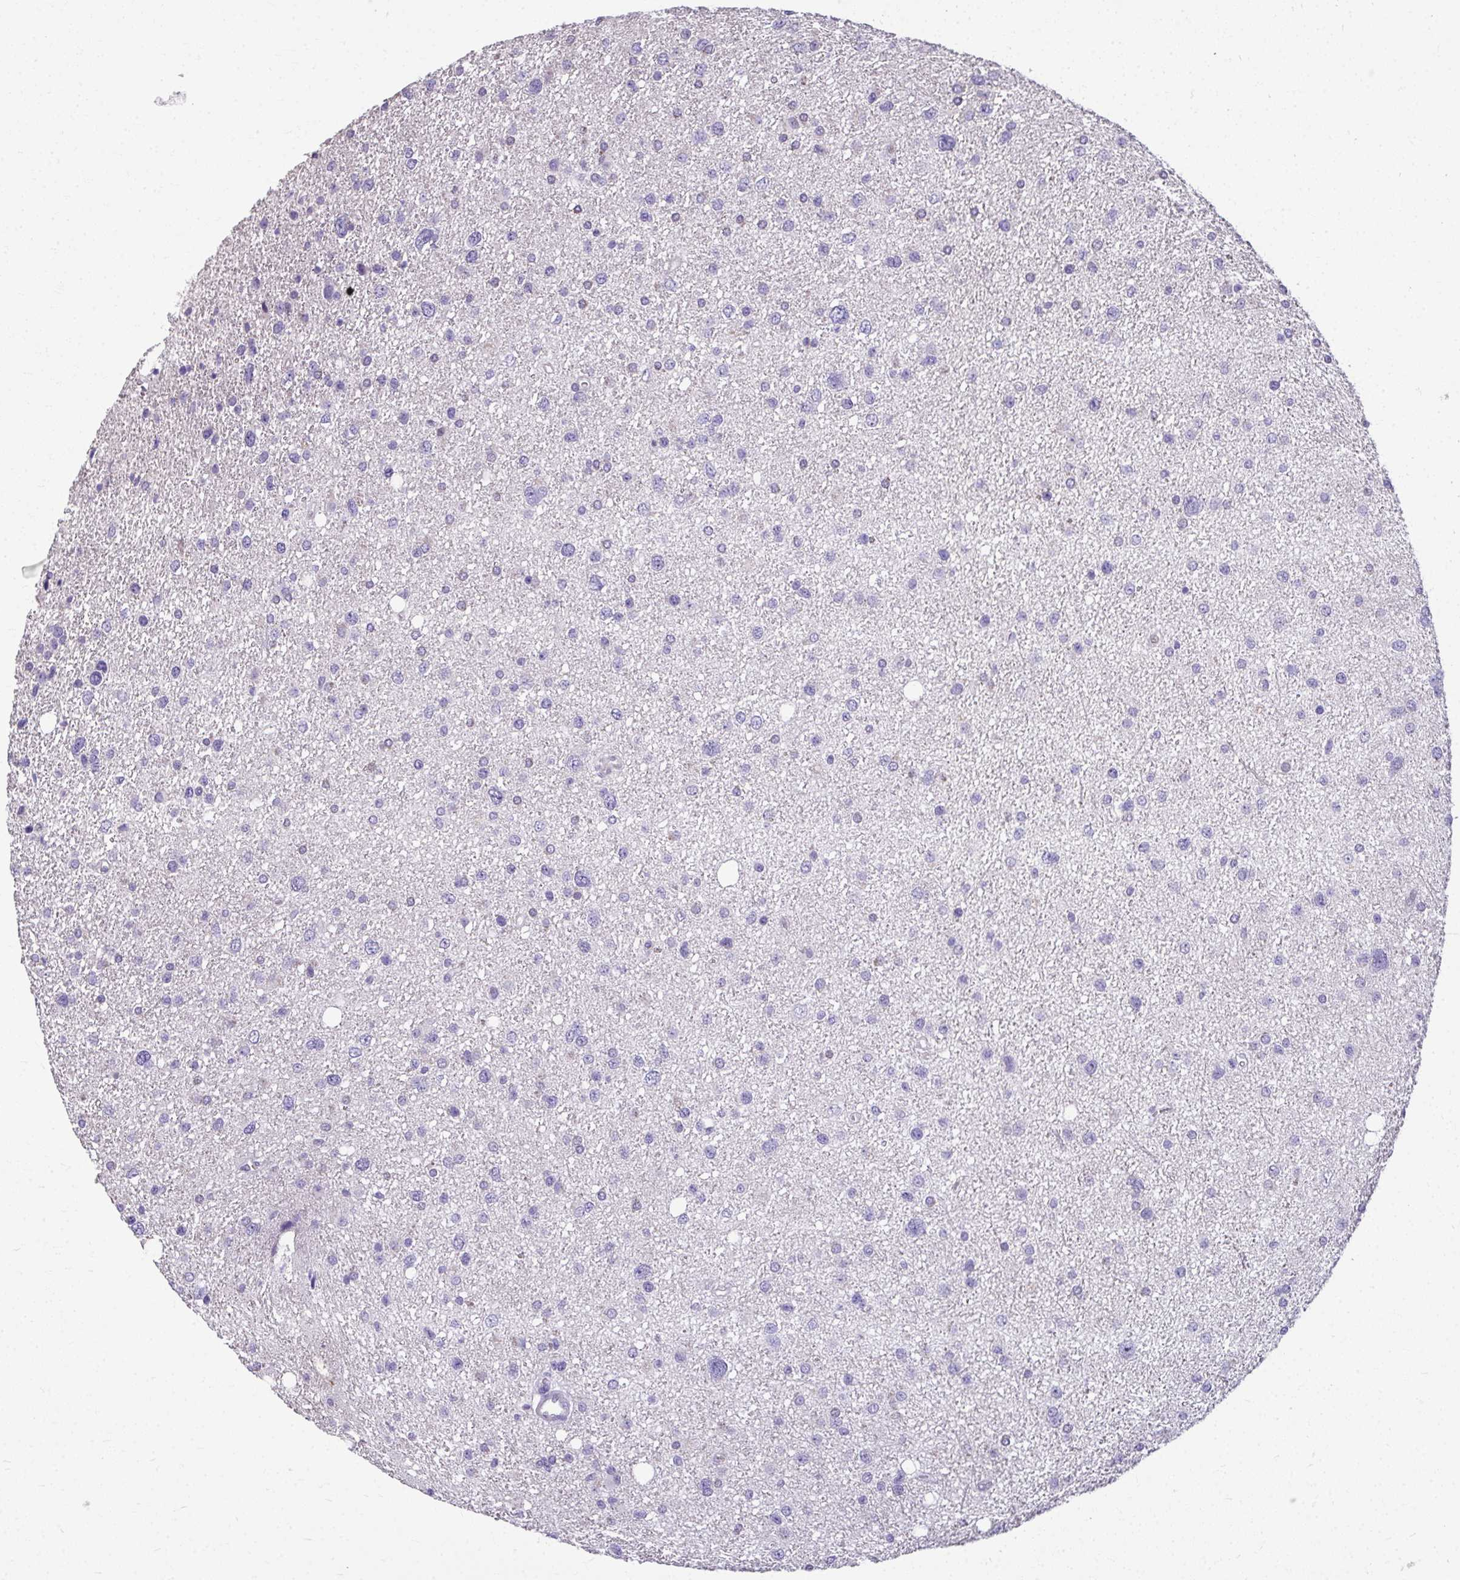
{"staining": {"intensity": "negative", "quantity": "none", "location": "none"}, "tissue": "glioma", "cell_type": "Tumor cells", "image_type": "cancer", "snomed": [{"axis": "morphology", "description": "Glioma, malignant, Low grade"}, {"axis": "topography", "description": "Brain"}], "caption": "Immunohistochemical staining of human malignant glioma (low-grade) demonstrates no significant expression in tumor cells. The staining was performed using DAB (3,3'-diaminobenzidine) to visualize the protein expression in brown, while the nuclei were stained in blue with hematoxylin (Magnification: 20x).", "gene": "ODF1", "patient": {"sex": "female", "age": 55}}